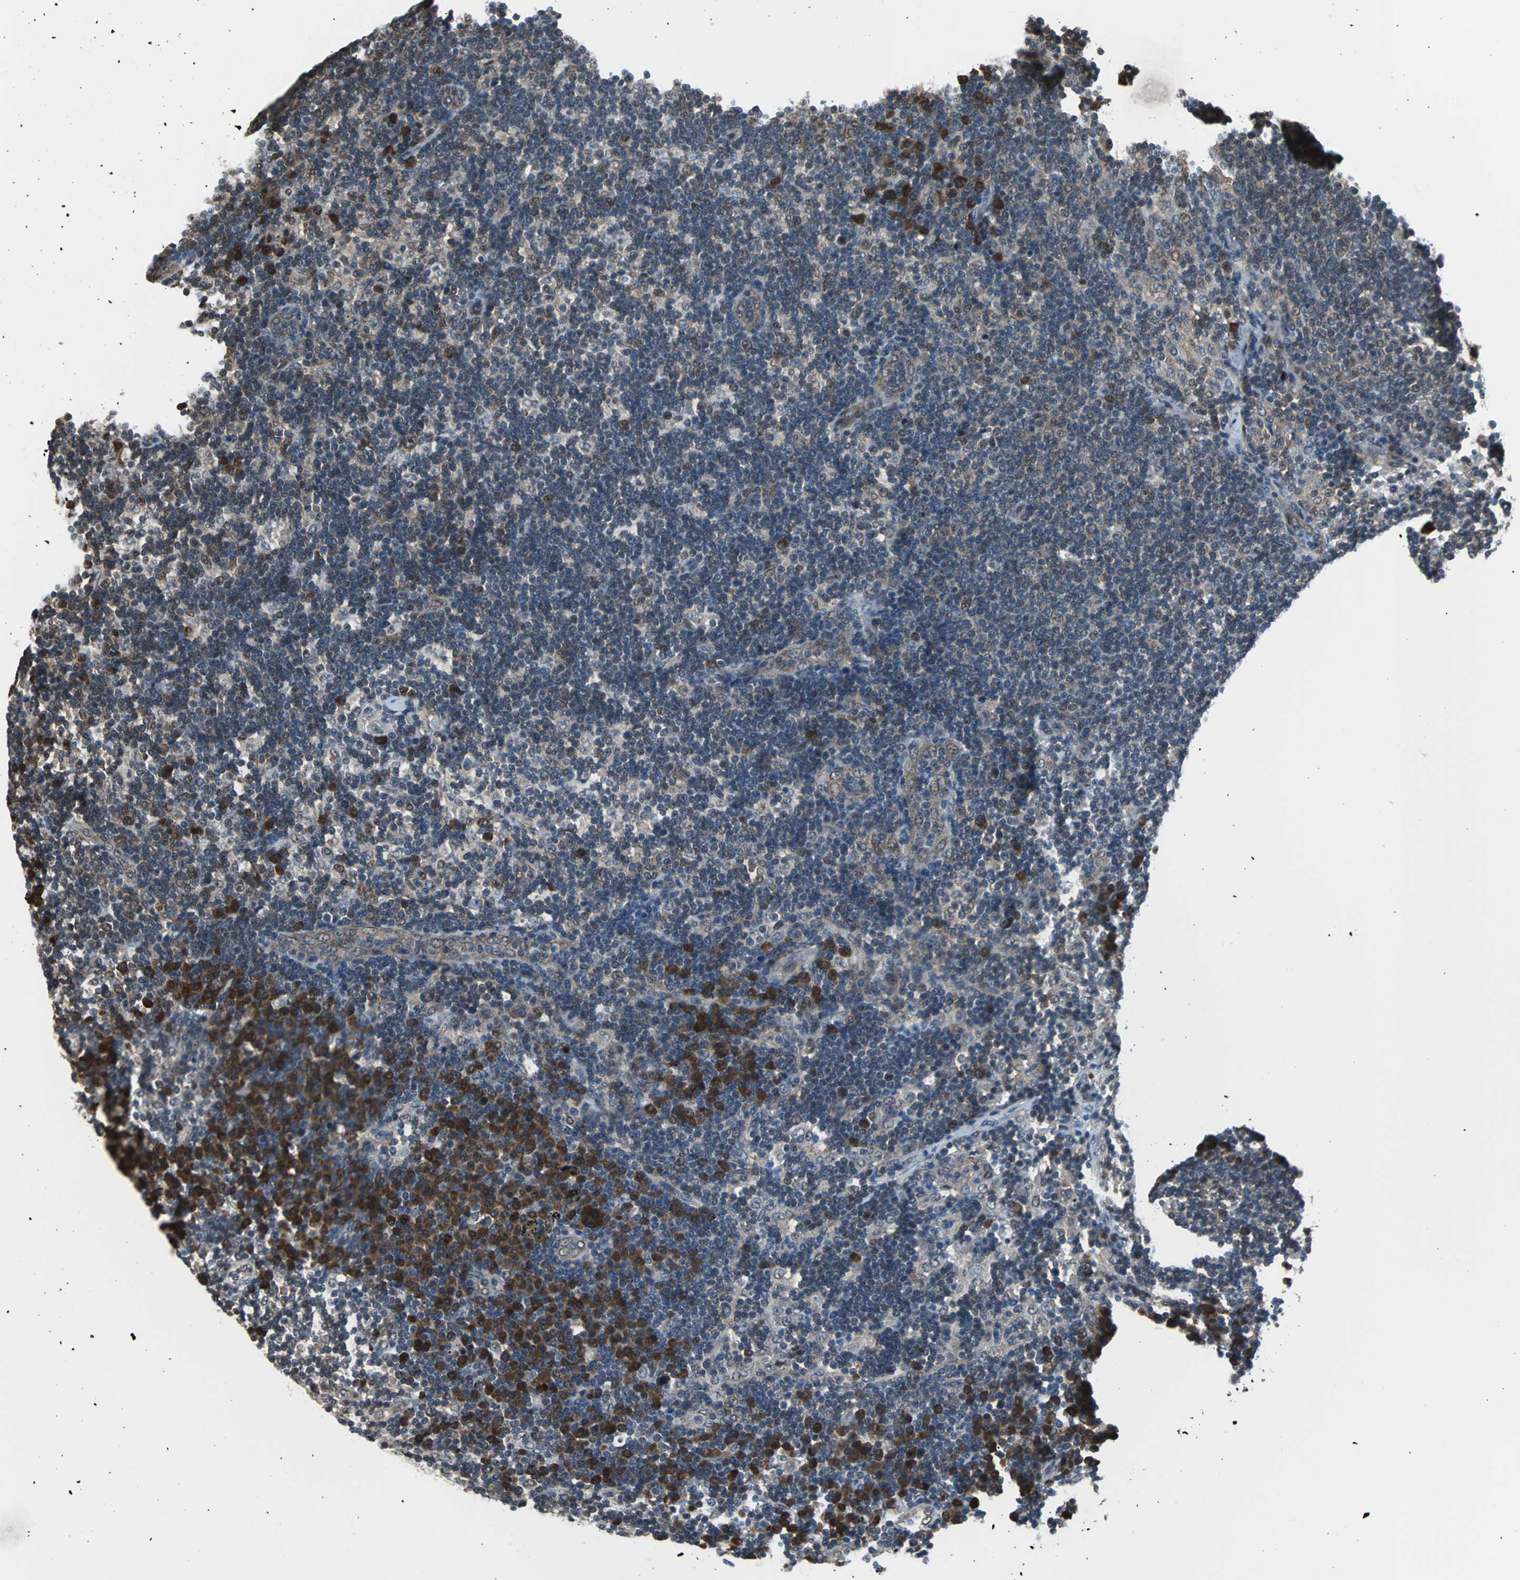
{"staining": {"intensity": "moderate", "quantity": ">75%", "location": "cytoplasmic/membranous"}, "tissue": "lymph node", "cell_type": "Germinal center cells", "image_type": "normal", "snomed": [{"axis": "morphology", "description": "Normal tissue, NOS"}, {"axis": "morphology", "description": "Squamous cell carcinoma, metastatic, NOS"}, {"axis": "topography", "description": "Lymph node"}], "caption": "Protein positivity by IHC reveals moderate cytoplasmic/membranous positivity in approximately >75% of germinal center cells in benign lymph node.", "gene": "VCP", "patient": {"sex": "female", "age": 53}}